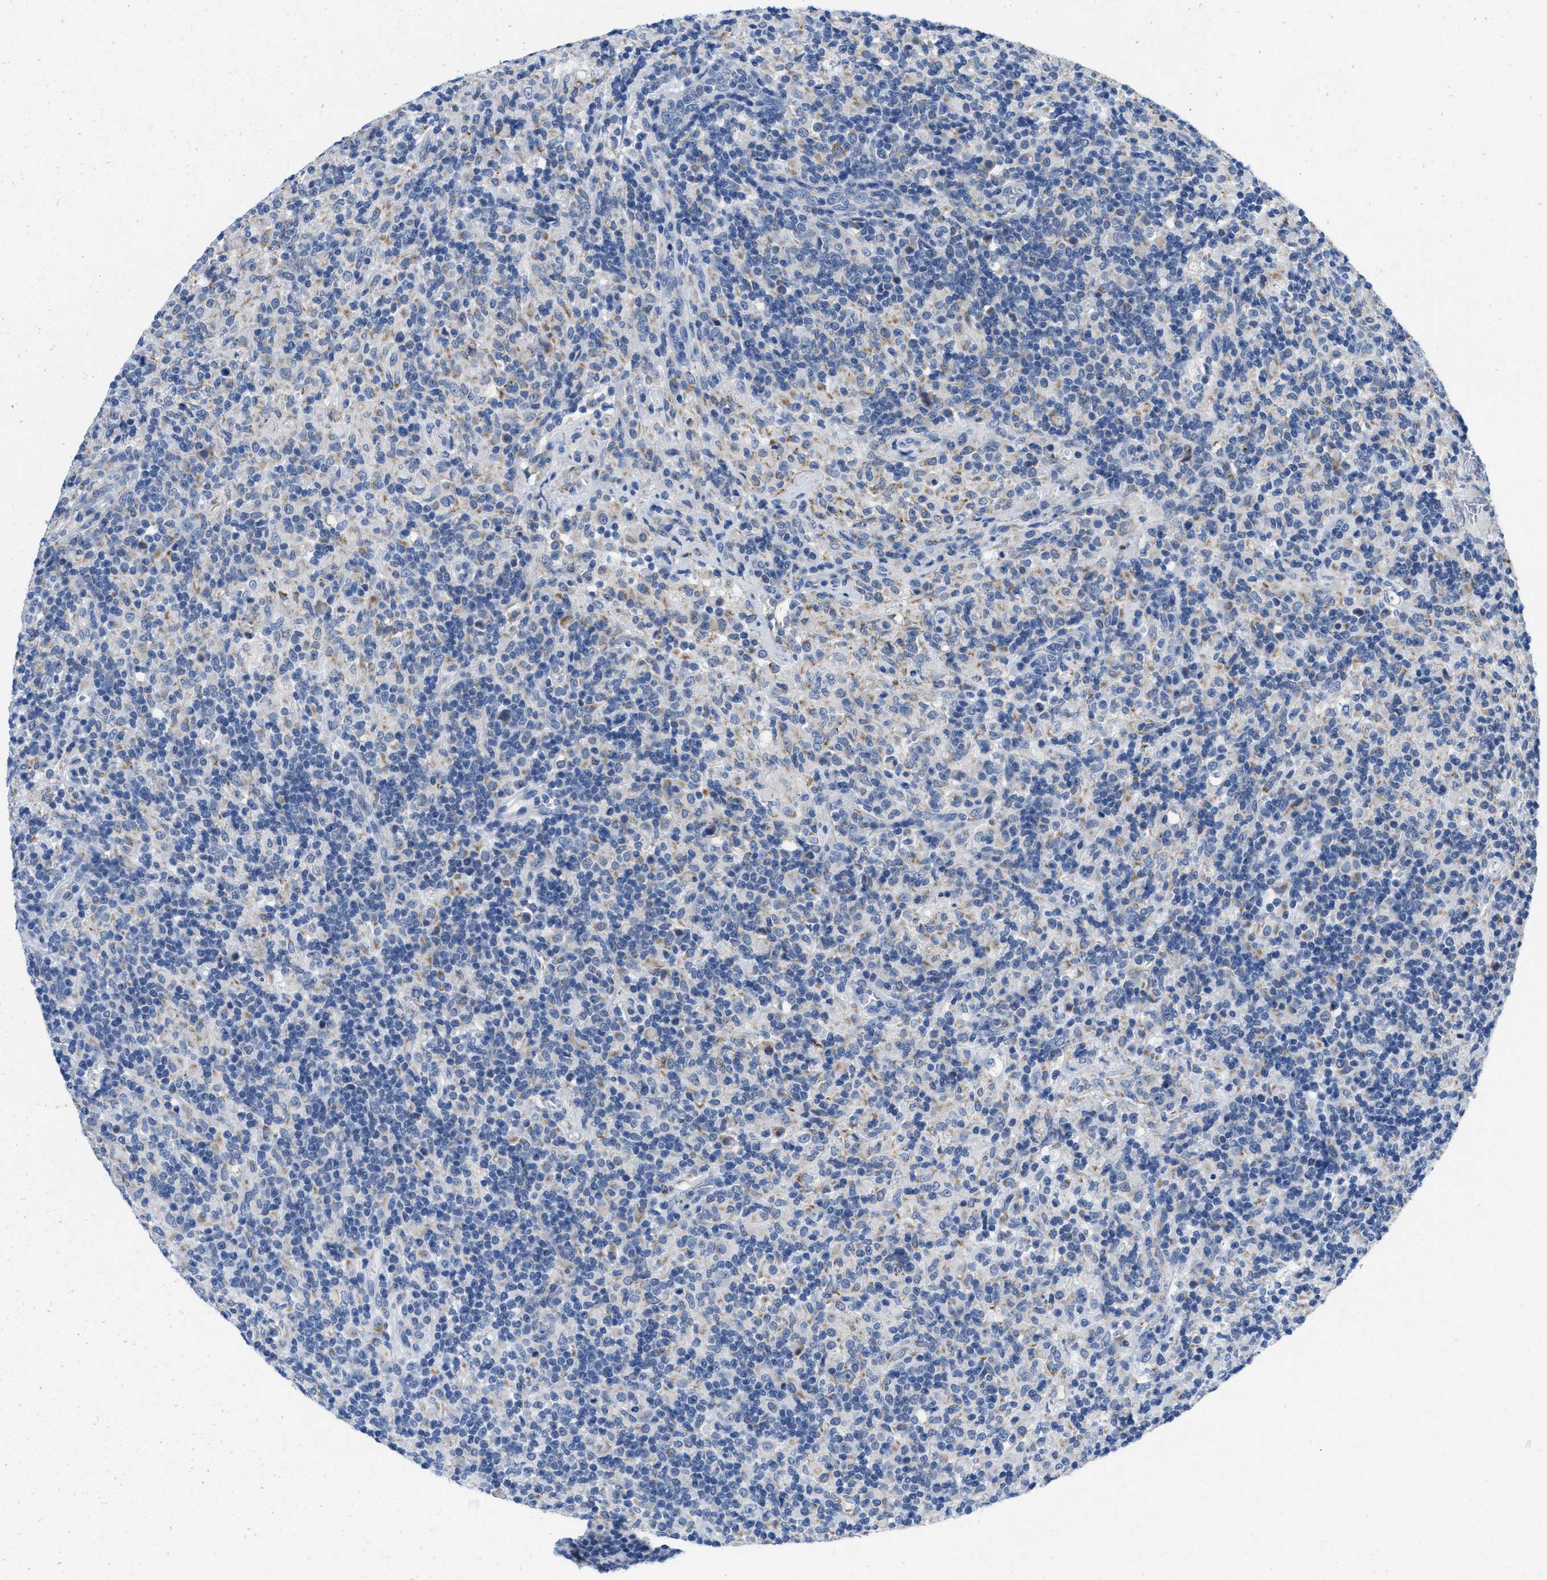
{"staining": {"intensity": "negative", "quantity": "none", "location": "none"}, "tissue": "lymphoma", "cell_type": "Tumor cells", "image_type": "cancer", "snomed": [{"axis": "morphology", "description": "Hodgkin's disease, NOS"}, {"axis": "topography", "description": "Lymph node"}], "caption": "Immunohistochemistry of human Hodgkin's disease reveals no expression in tumor cells. The staining is performed using DAB brown chromogen with nuclei counter-stained in using hematoxylin.", "gene": "PTDSS1", "patient": {"sex": "male", "age": 70}}